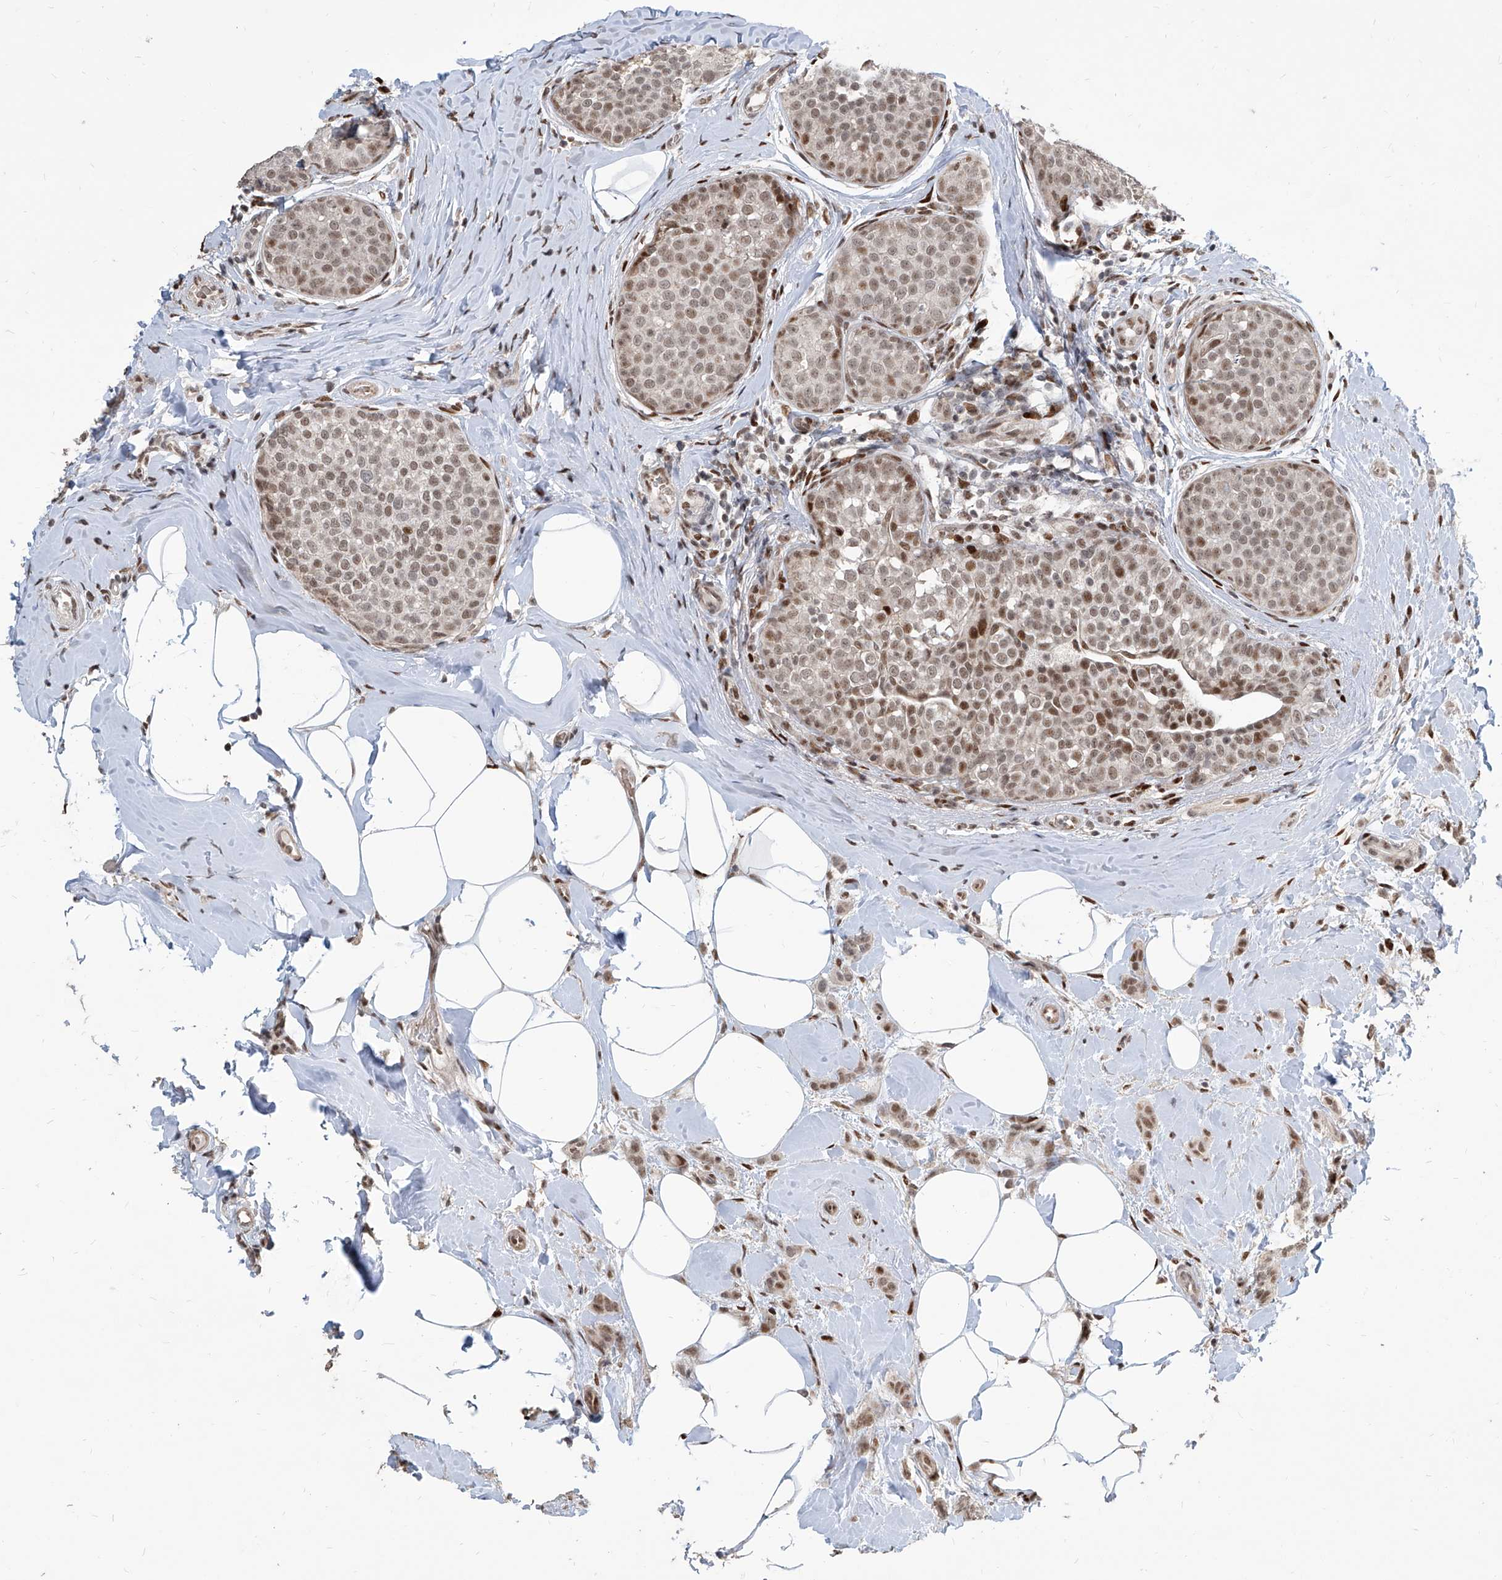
{"staining": {"intensity": "moderate", "quantity": ">75%", "location": "nuclear"}, "tissue": "breast cancer", "cell_type": "Tumor cells", "image_type": "cancer", "snomed": [{"axis": "morphology", "description": "Lobular carcinoma, in situ"}, {"axis": "morphology", "description": "Lobular carcinoma"}, {"axis": "topography", "description": "Breast"}], "caption": "Human breast cancer (lobular carcinoma in situ) stained with a protein marker exhibits moderate staining in tumor cells.", "gene": "IRF2", "patient": {"sex": "female", "age": 41}}